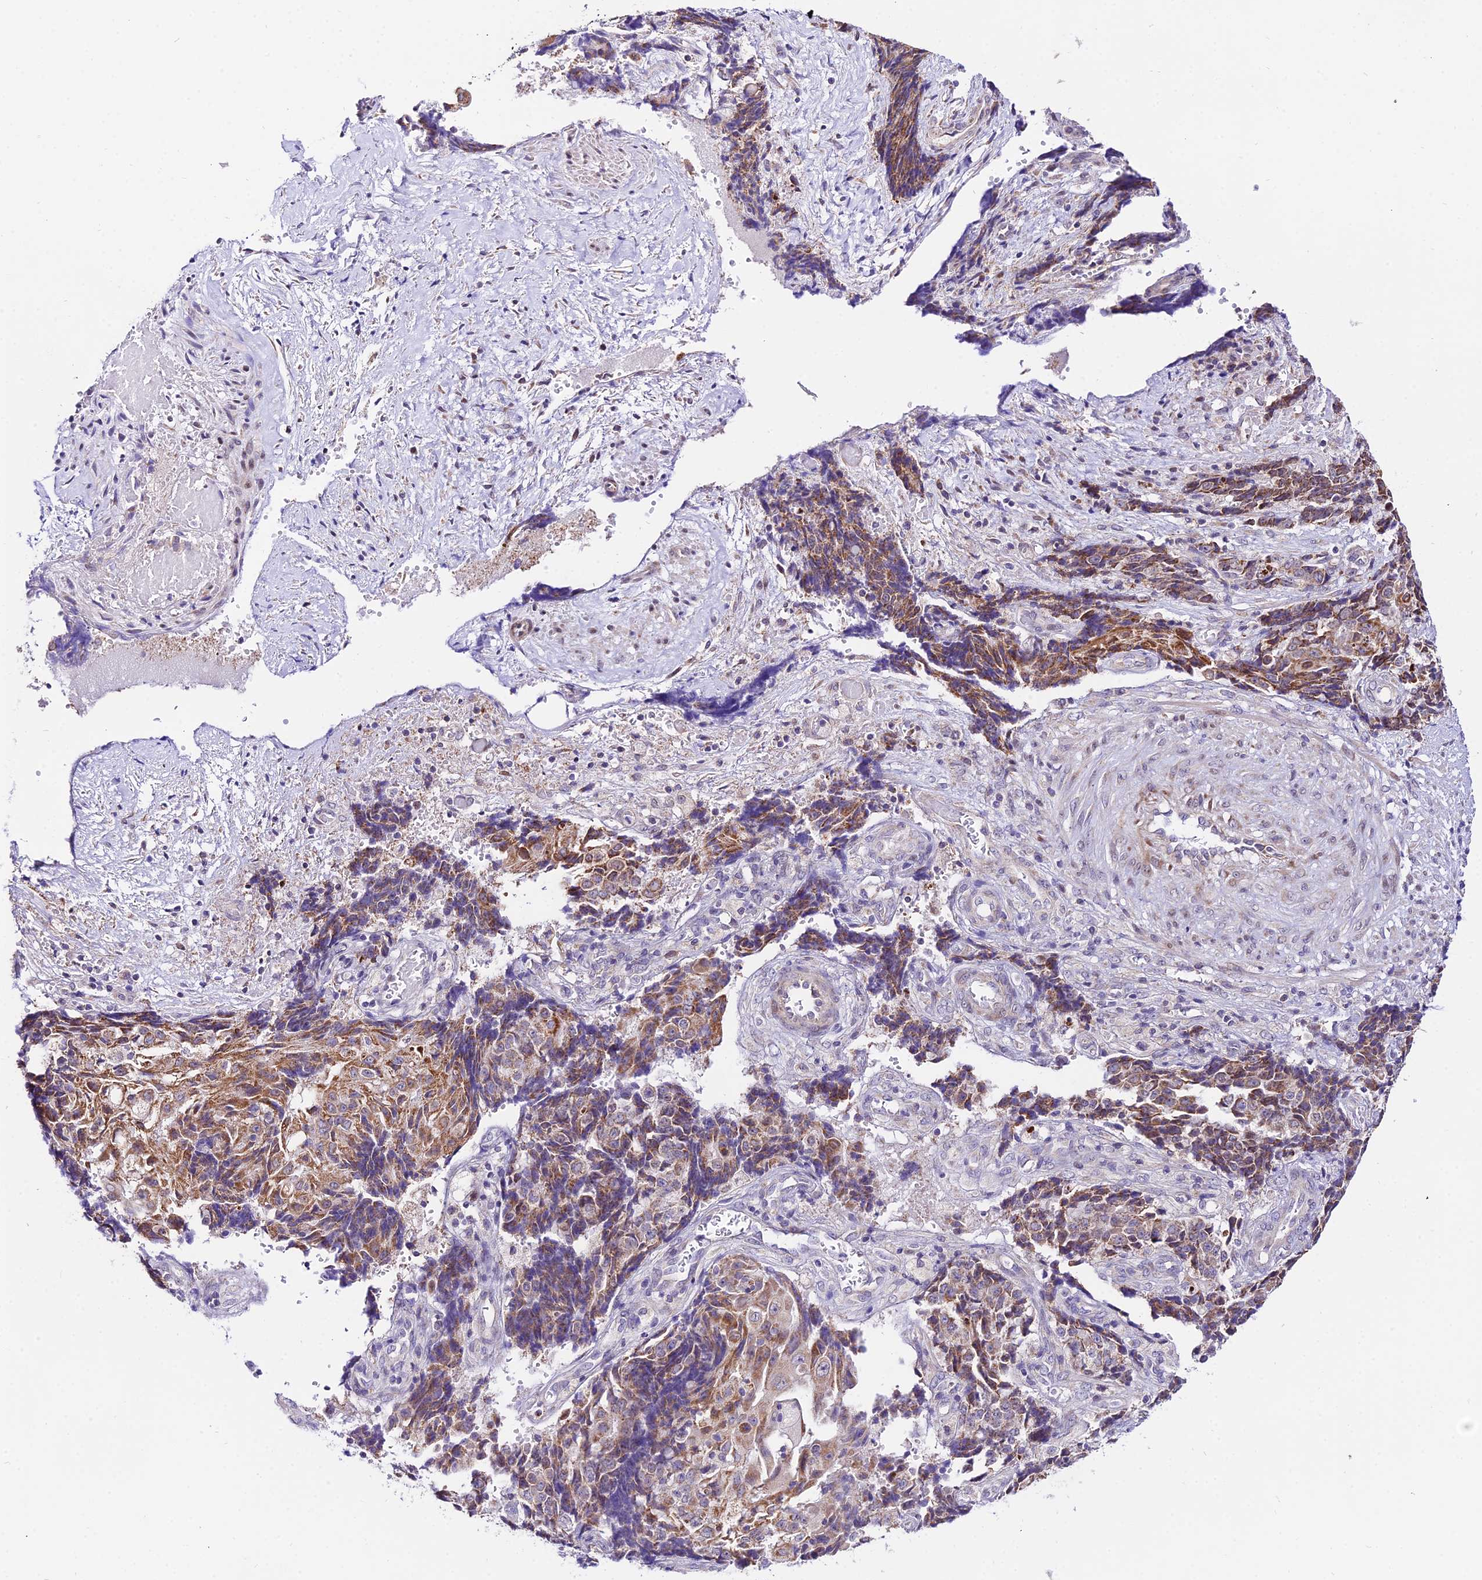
{"staining": {"intensity": "moderate", "quantity": ">75%", "location": "cytoplasmic/membranous"}, "tissue": "ovarian cancer", "cell_type": "Tumor cells", "image_type": "cancer", "snomed": [{"axis": "morphology", "description": "Carcinoma, endometroid"}, {"axis": "topography", "description": "Ovary"}], "caption": "Ovarian cancer (endometroid carcinoma) stained for a protein demonstrates moderate cytoplasmic/membranous positivity in tumor cells. (brown staining indicates protein expression, while blue staining denotes nuclei).", "gene": "ATP5PB", "patient": {"sex": "female", "age": 42}}